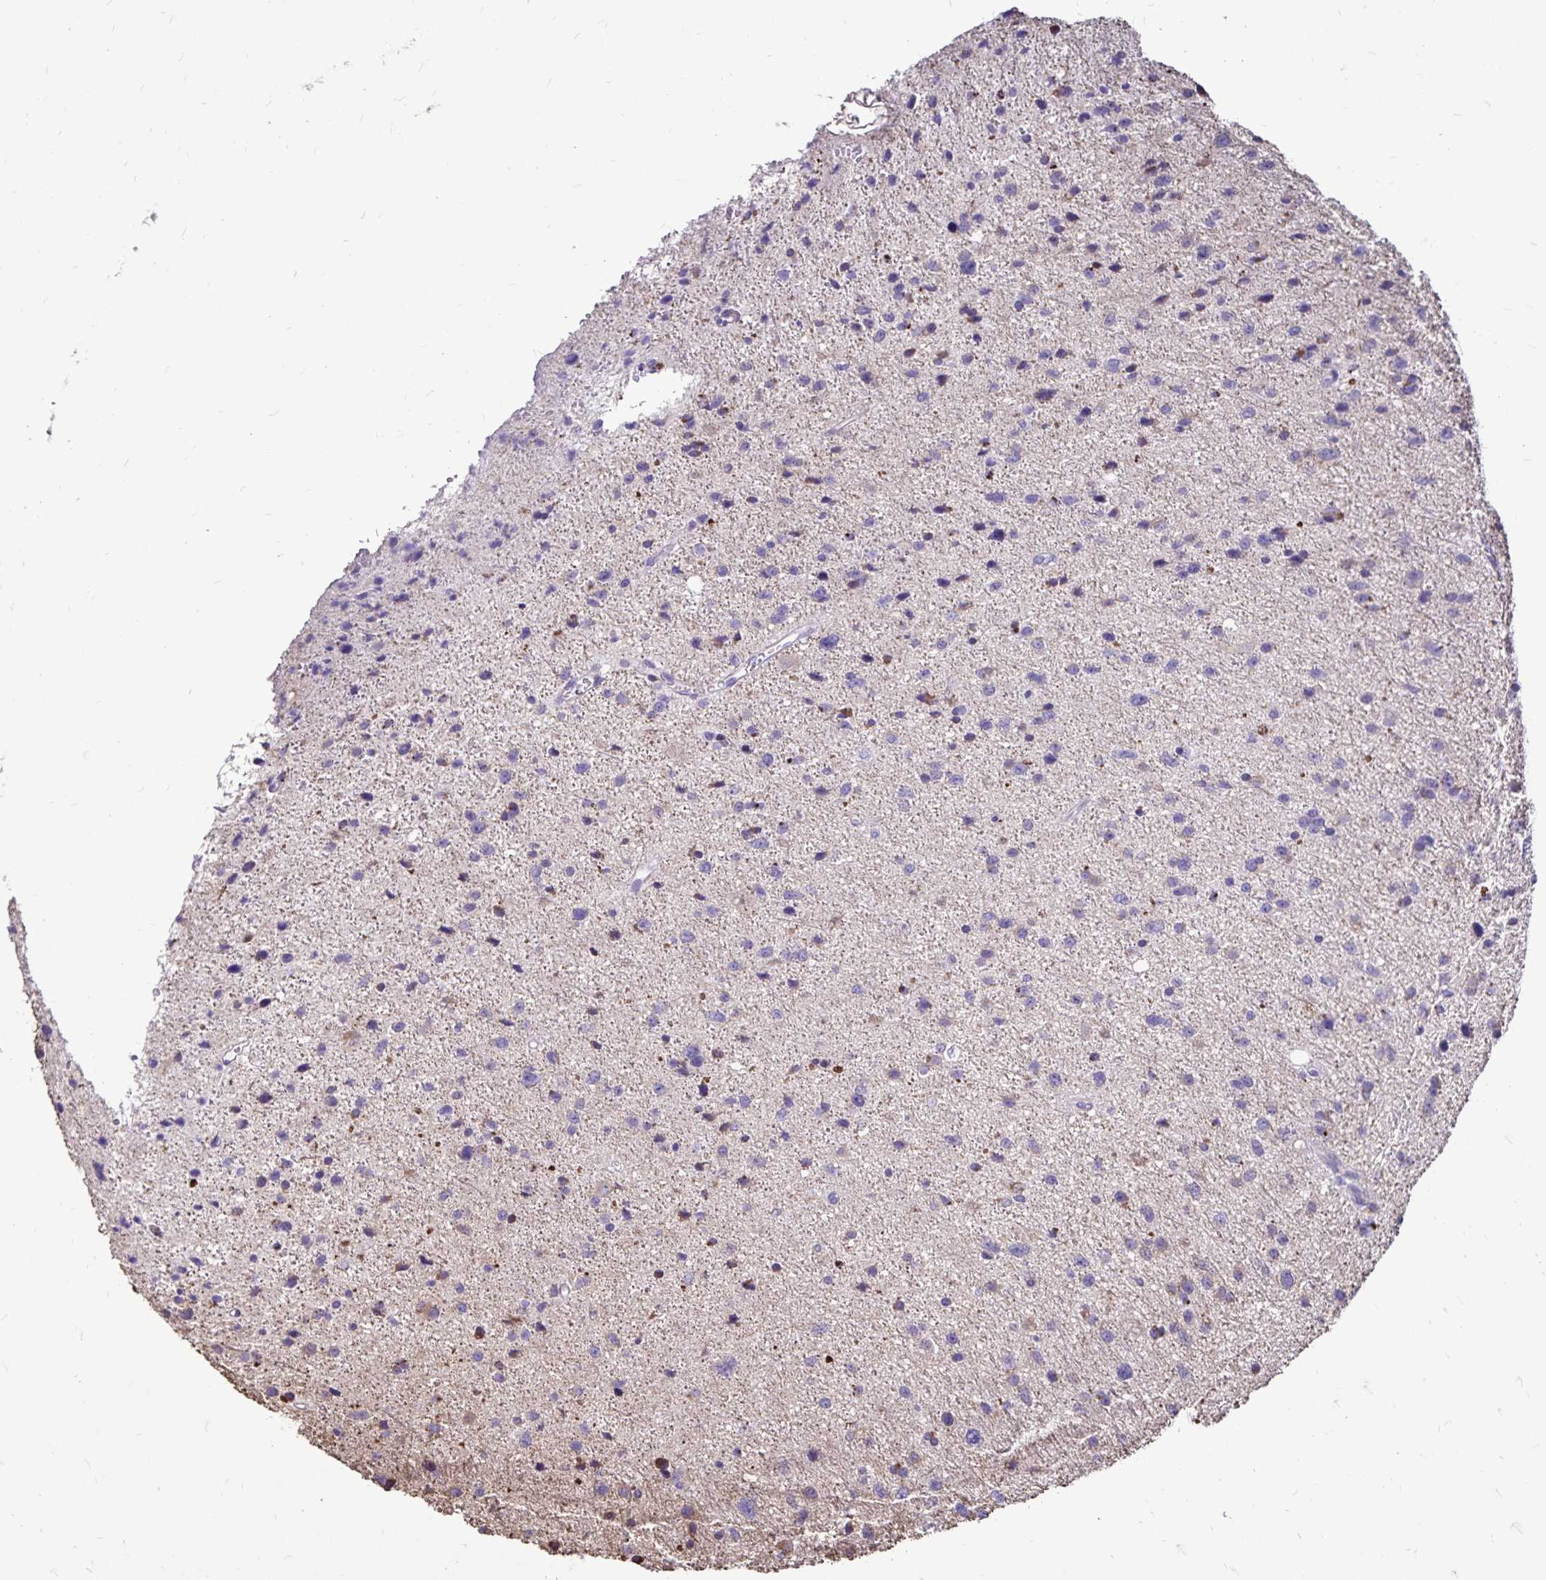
{"staining": {"intensity": "negative", "quantity": "none", "location": "none"}, "tissue": "glioma", "cell_type": "Tumor cells", "image_type": "cancer", "snomed": [{"axis": "morphology", "description": "Glioma, malignant, Low grade"}, {"axis": "topography", "description": "Brain"}], "caption": "Immunohistochemistry image of neoplastic tissue: human low-grade glioma (malignant) stained with DAB exhibits no significant protein expression in tumor cells. Nuclei are stained in blue.", "gene": "EVPL", "patient": {"sex": "female", "age": 55}}